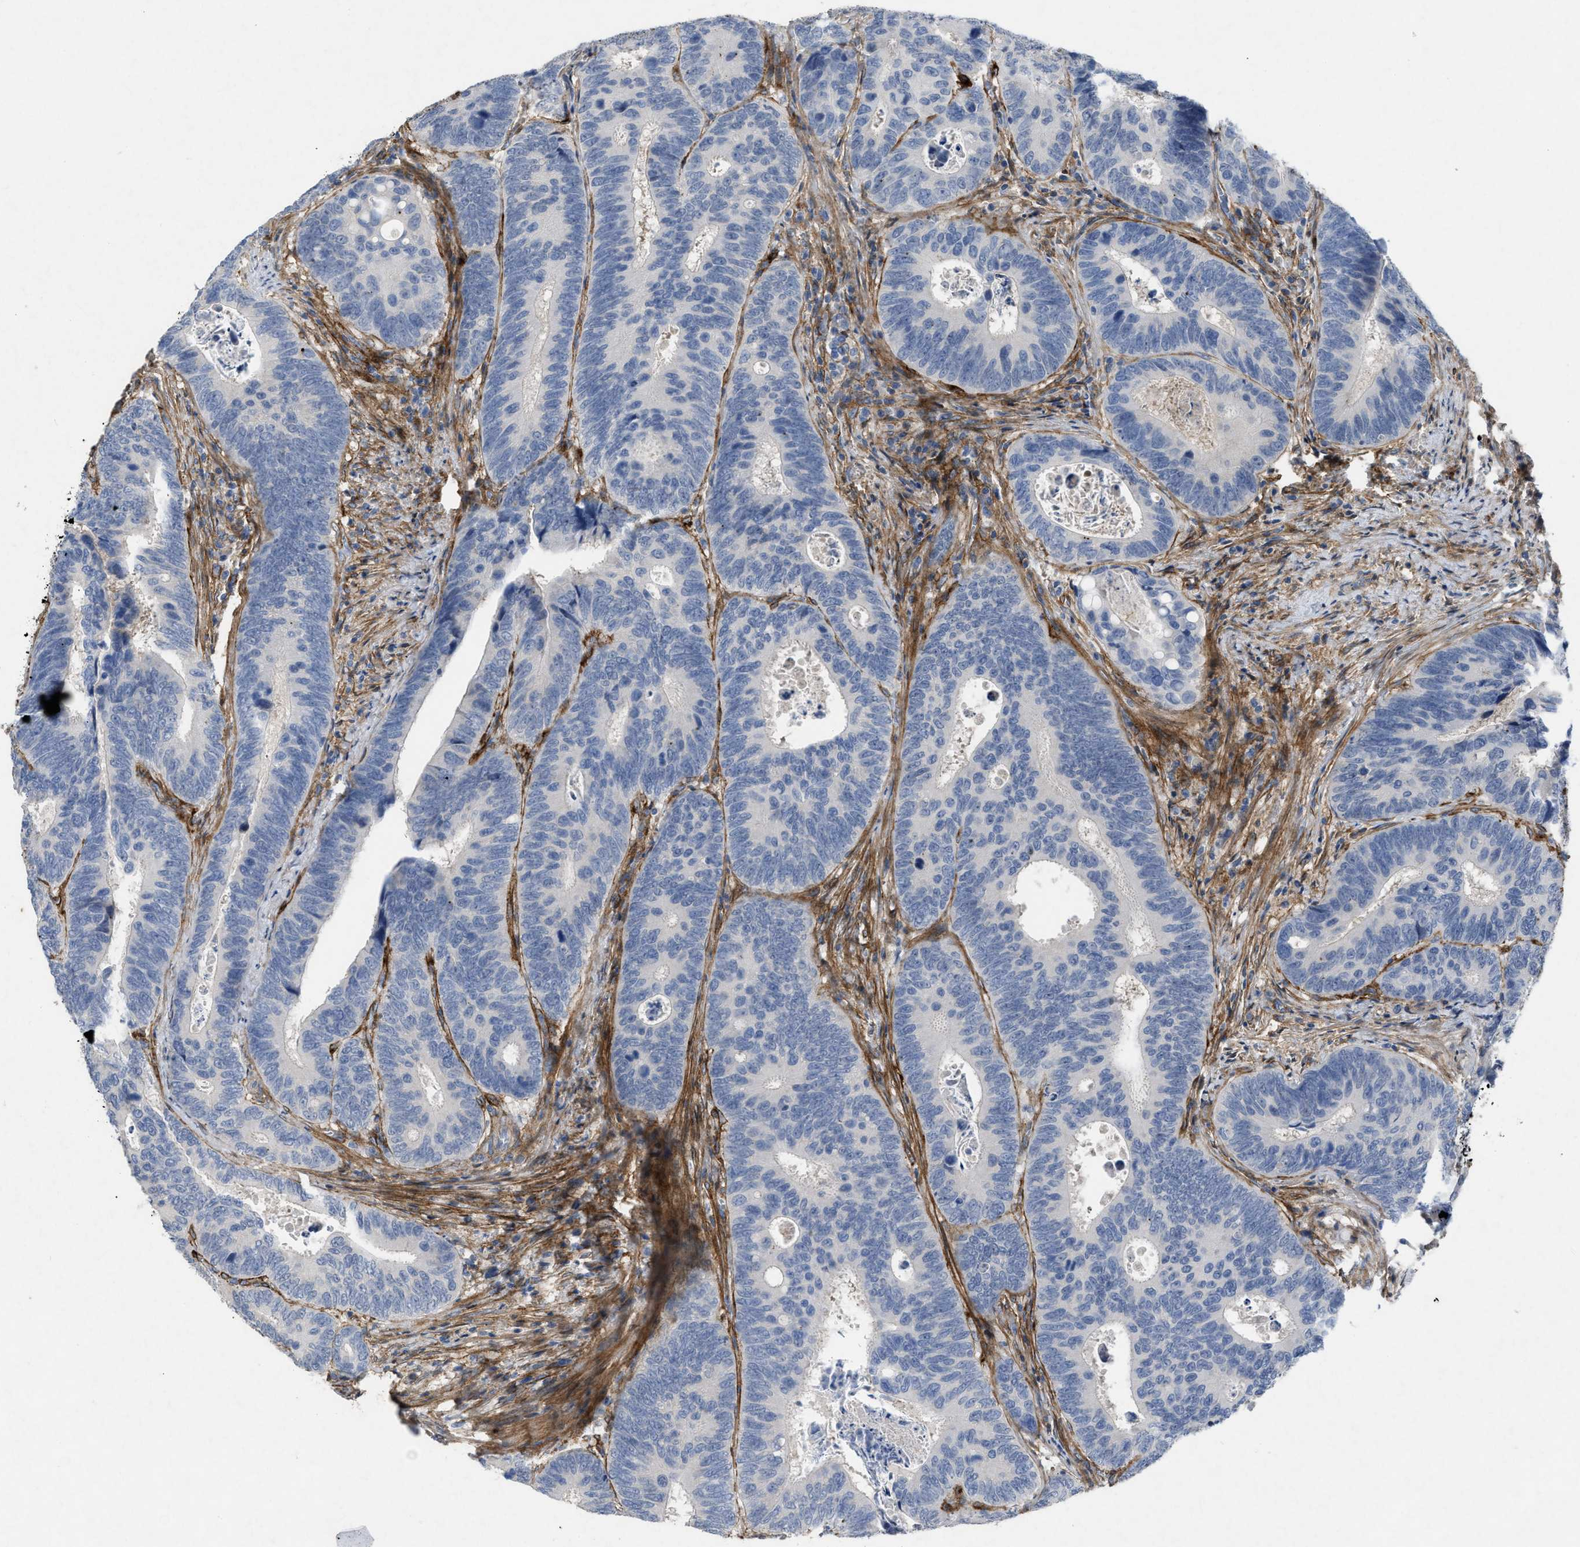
{"staining": {"intensity": "negative", "quantity": "none", "location": "none"}, "tissue": "colorectal cancer", "cell_type": "Tumor cells", "image_type": "cancer", "snomed": [{"axis": "morphology", "description": "Inflammation, NOS"}, {"axis": "morphology", "description": "Adenocarcinoma, NOS"}, {"axis": "topography", "description": "Colon"}], "caption": "The image demonstrates no staining of tumor cells in colorectal cancer (adenocarcinoma).", "gene": "PDGFRA", "patient": {"sex": "male", "age": 72}}